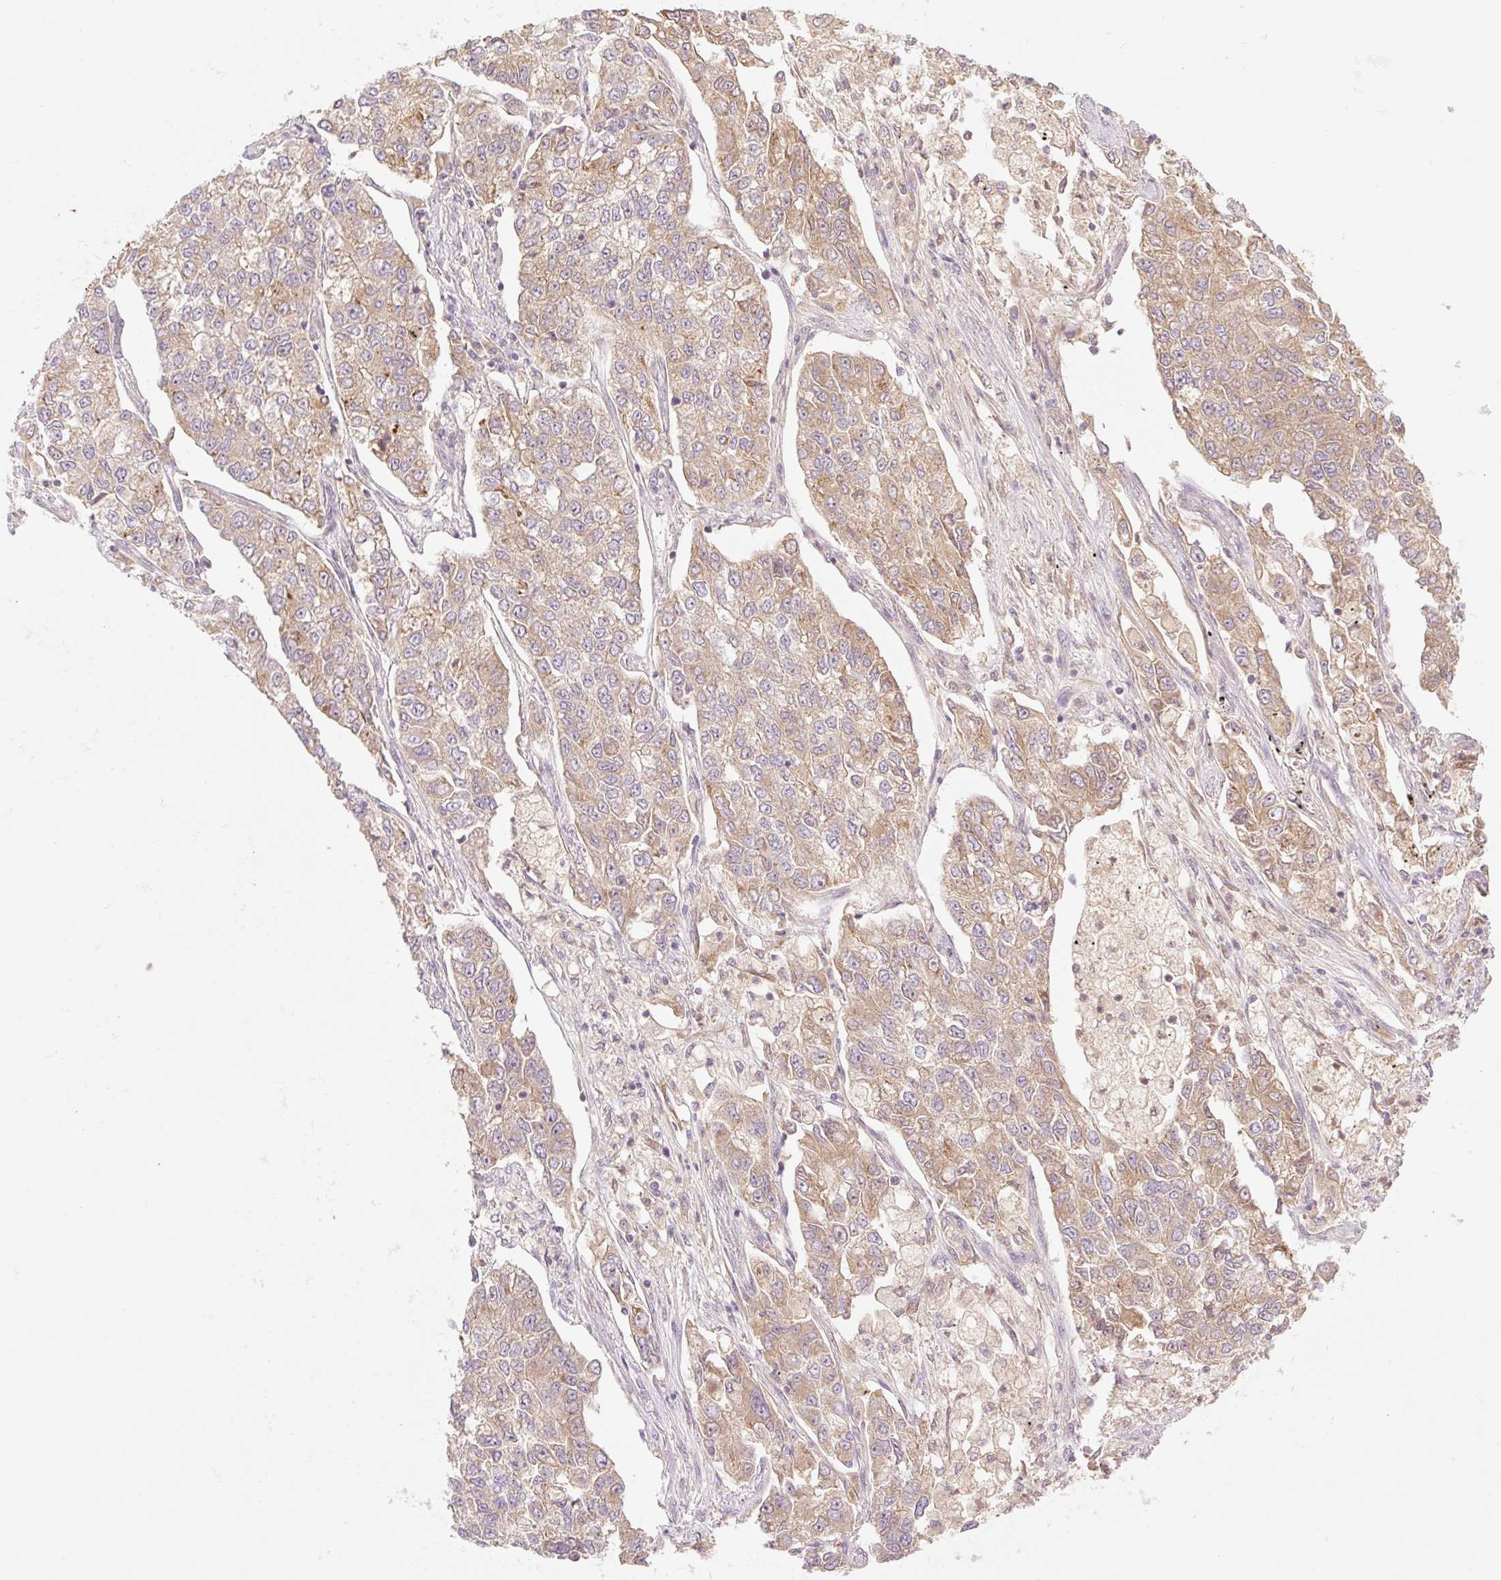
{"staining": {"intensity": "weak", "quantity": ">75%", "location": "cytoplasmic/membranous"}, "tissue": "lung cancer", "cell_type": "Tumor cells", "image_type": "cancer", "snomed": [{"axis": "morphology", "description": "Adenocarcinoma, NOS"}, {"axis": "topography", "description": "Lung"}], "caption": "Immunohistochemistry (IHC) of human adenocarcinoma (lung) exhibits low levels of weak cytoplasmic/membranous expression in about >75% of tumor cells.", "gene": "YJU2B", "patient": {"sex": "male", "age": 49}}